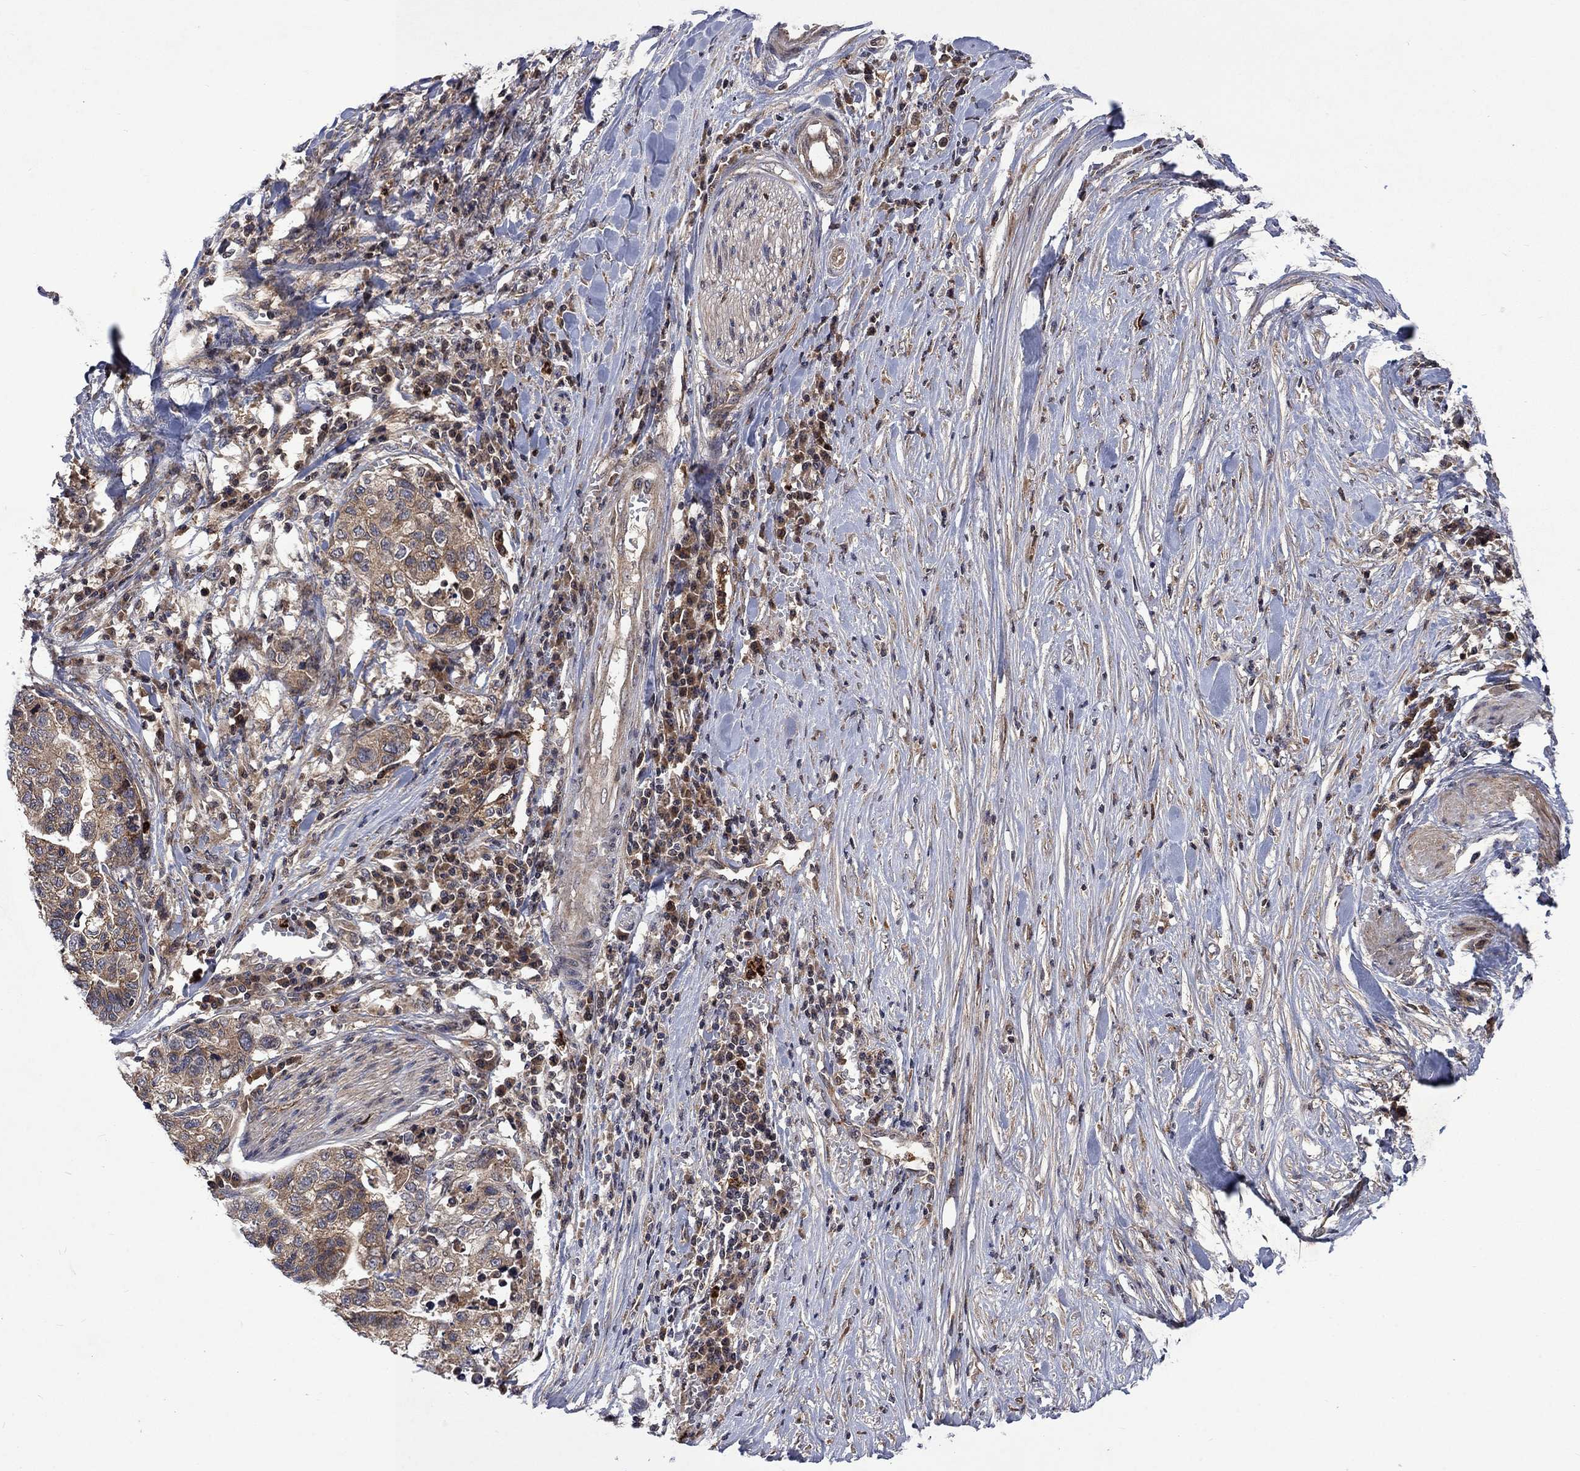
{"staining": {"intensity": "weak", "quantity": ">75%", "location": "cytoplasmic/membranous"}, "tissue": "stomach cancer", "cell_type": "Tumor cells", "image_type": "cancer", "snomed": [{"axis": "morphology", "description": "Adenocarcinoma, NOS"}, {"axis": "topography", "description": "Stomach, upper"}], "caption": "There is low levels of weak cytoplasmic/membranous staining in tumor cells of stomach cancer (adenocarcinoma), as demonstrated by immunohistochemical staining (brown color).", "gene": "TMEM33", "patient": {"sex": "female", "age": 67}}